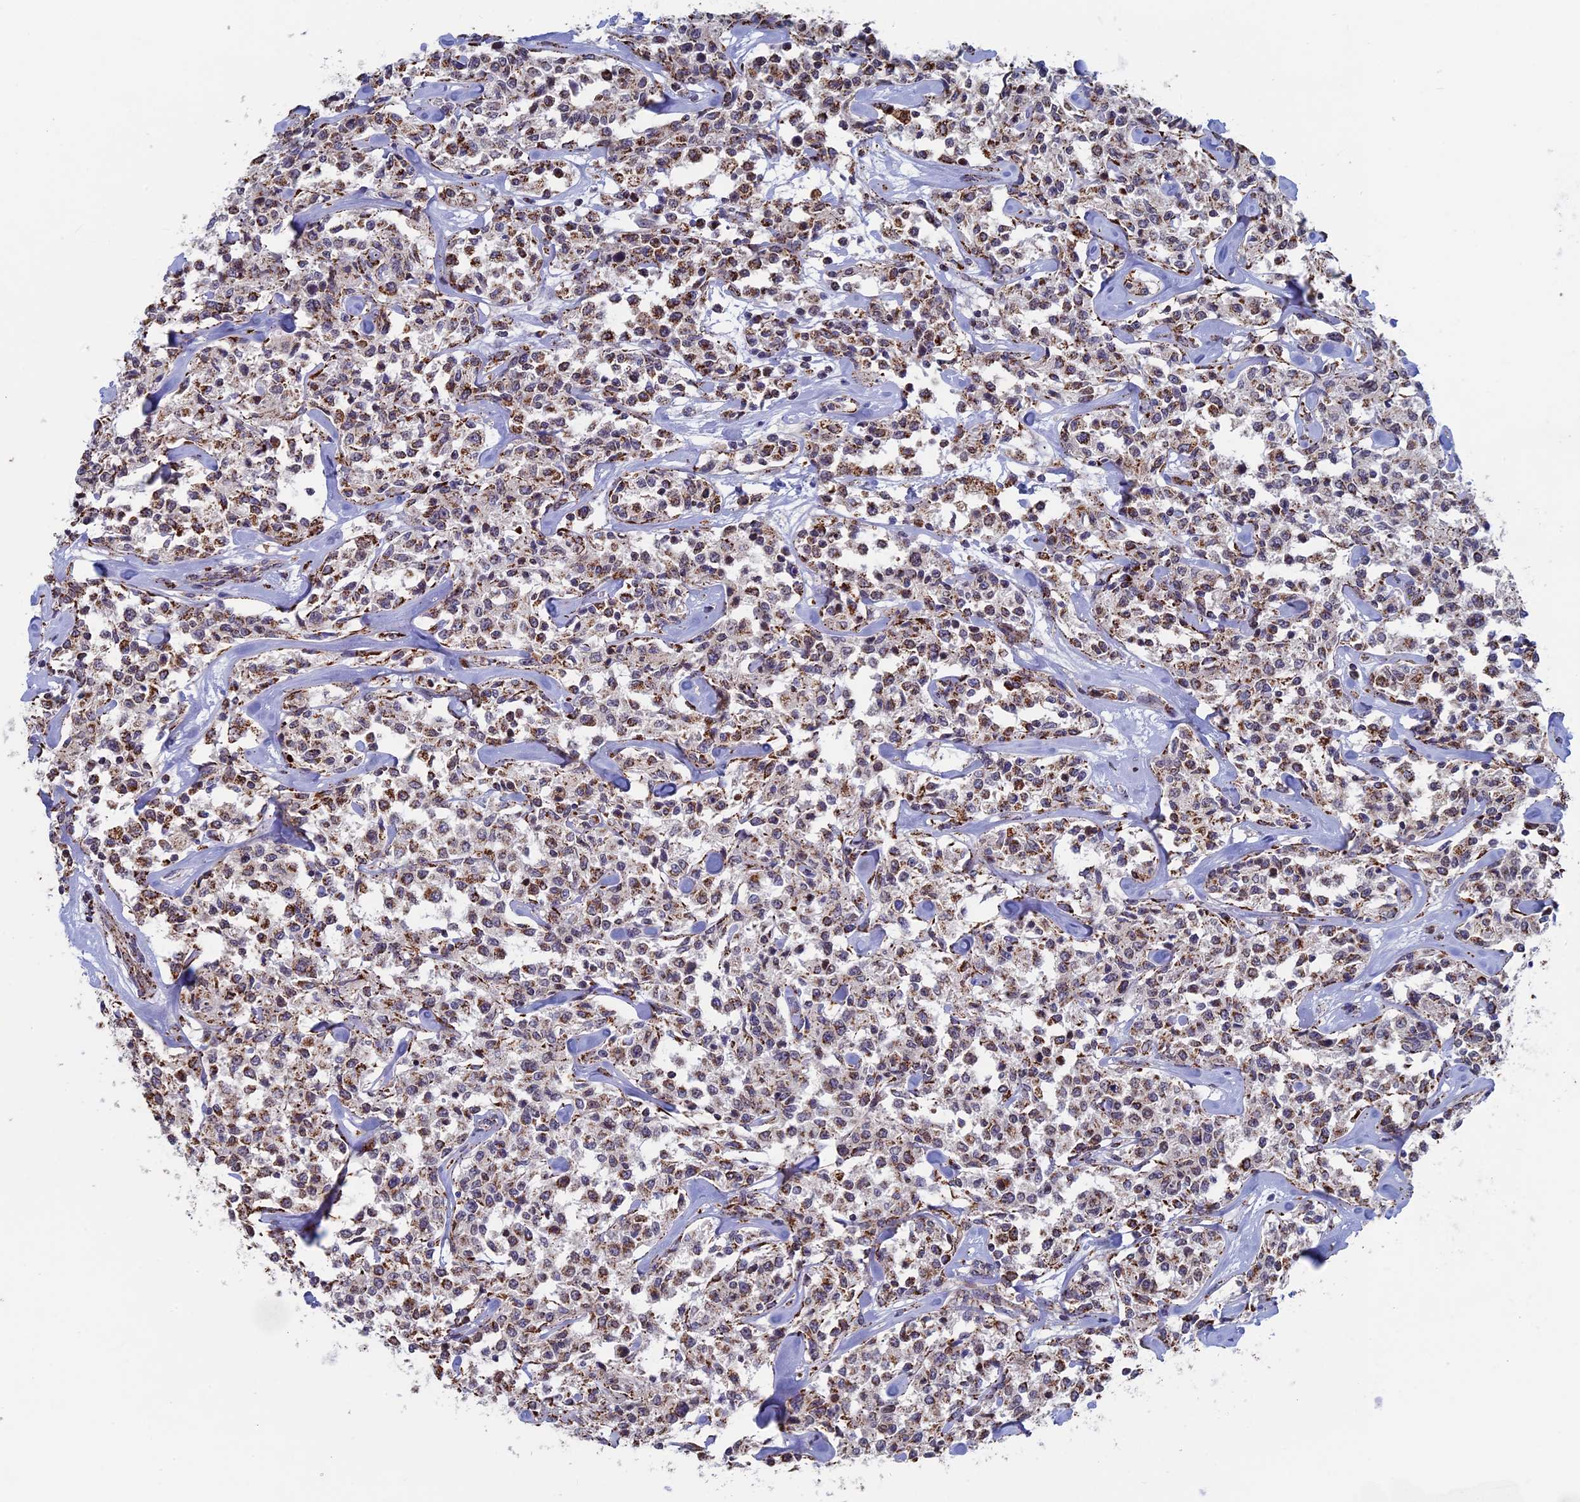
{"staining": {"intensity": "moderate", "quantity": "25%-75%", "location": "cytoplasmic/membranous"}, "tissue": "lymphoma", "cell_type": "Tumor cells", "image_type": "cancer", "snomed": [{"axis": "morphology", "description": "Malignant lymphoma, non-Hodgkin's type, Low grade"}, {"axis": "topography", "description": "Small intestine"}], "caption": "Brown immunohistochemical staining in lymphoma displays moderate cytoplasmic/membranous staining in approximately 25%-75% of tumor cells. (IHC, brightfield microscopy, high magnification).", "gene": "SEC24D", "patient": {"sex": "female", "age": 59}}